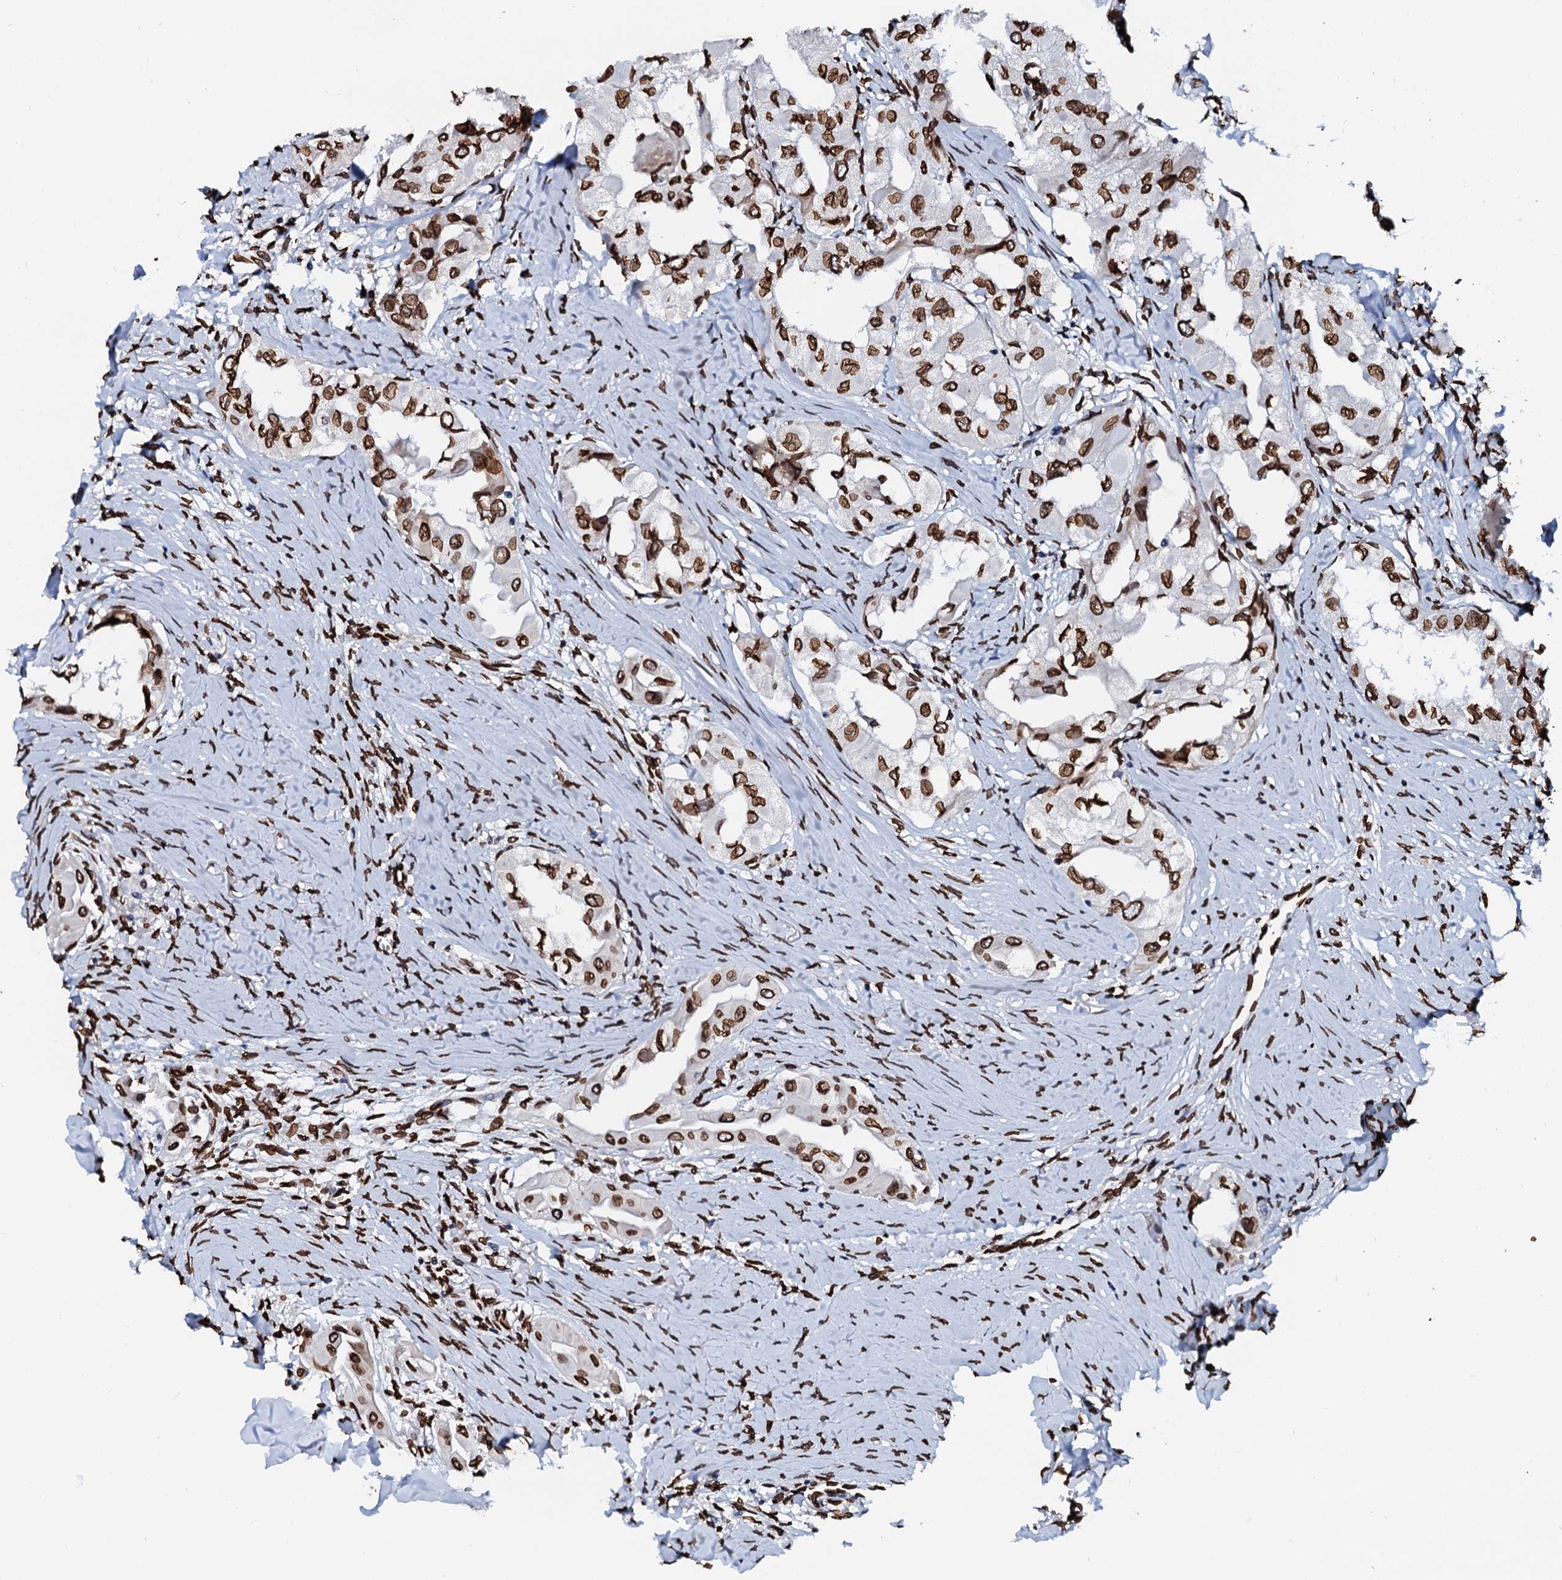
{"staining": {"intensity": "strong", "quantity": ">75%", "location": "nuclear"}, "tissue": "thyroid cancer", "cell_type": "Tumor cells", "image_type": "cancer", "snomed": [{"axis": "morphology", "description": "Papillary adenocarcinoma, NOS"}, {"axis": "topography", "description": "Thyroid gland"}], "caption": "A photomicrograph showing strong nuclear staining in approximately >75% of tumor cells in thyroid cancer (papillary adenocarcinoma), as visualized by brown immunohistochemical staining.", "gene": "KATNAL2", "patient": {"sex": "female", "age": 59}}